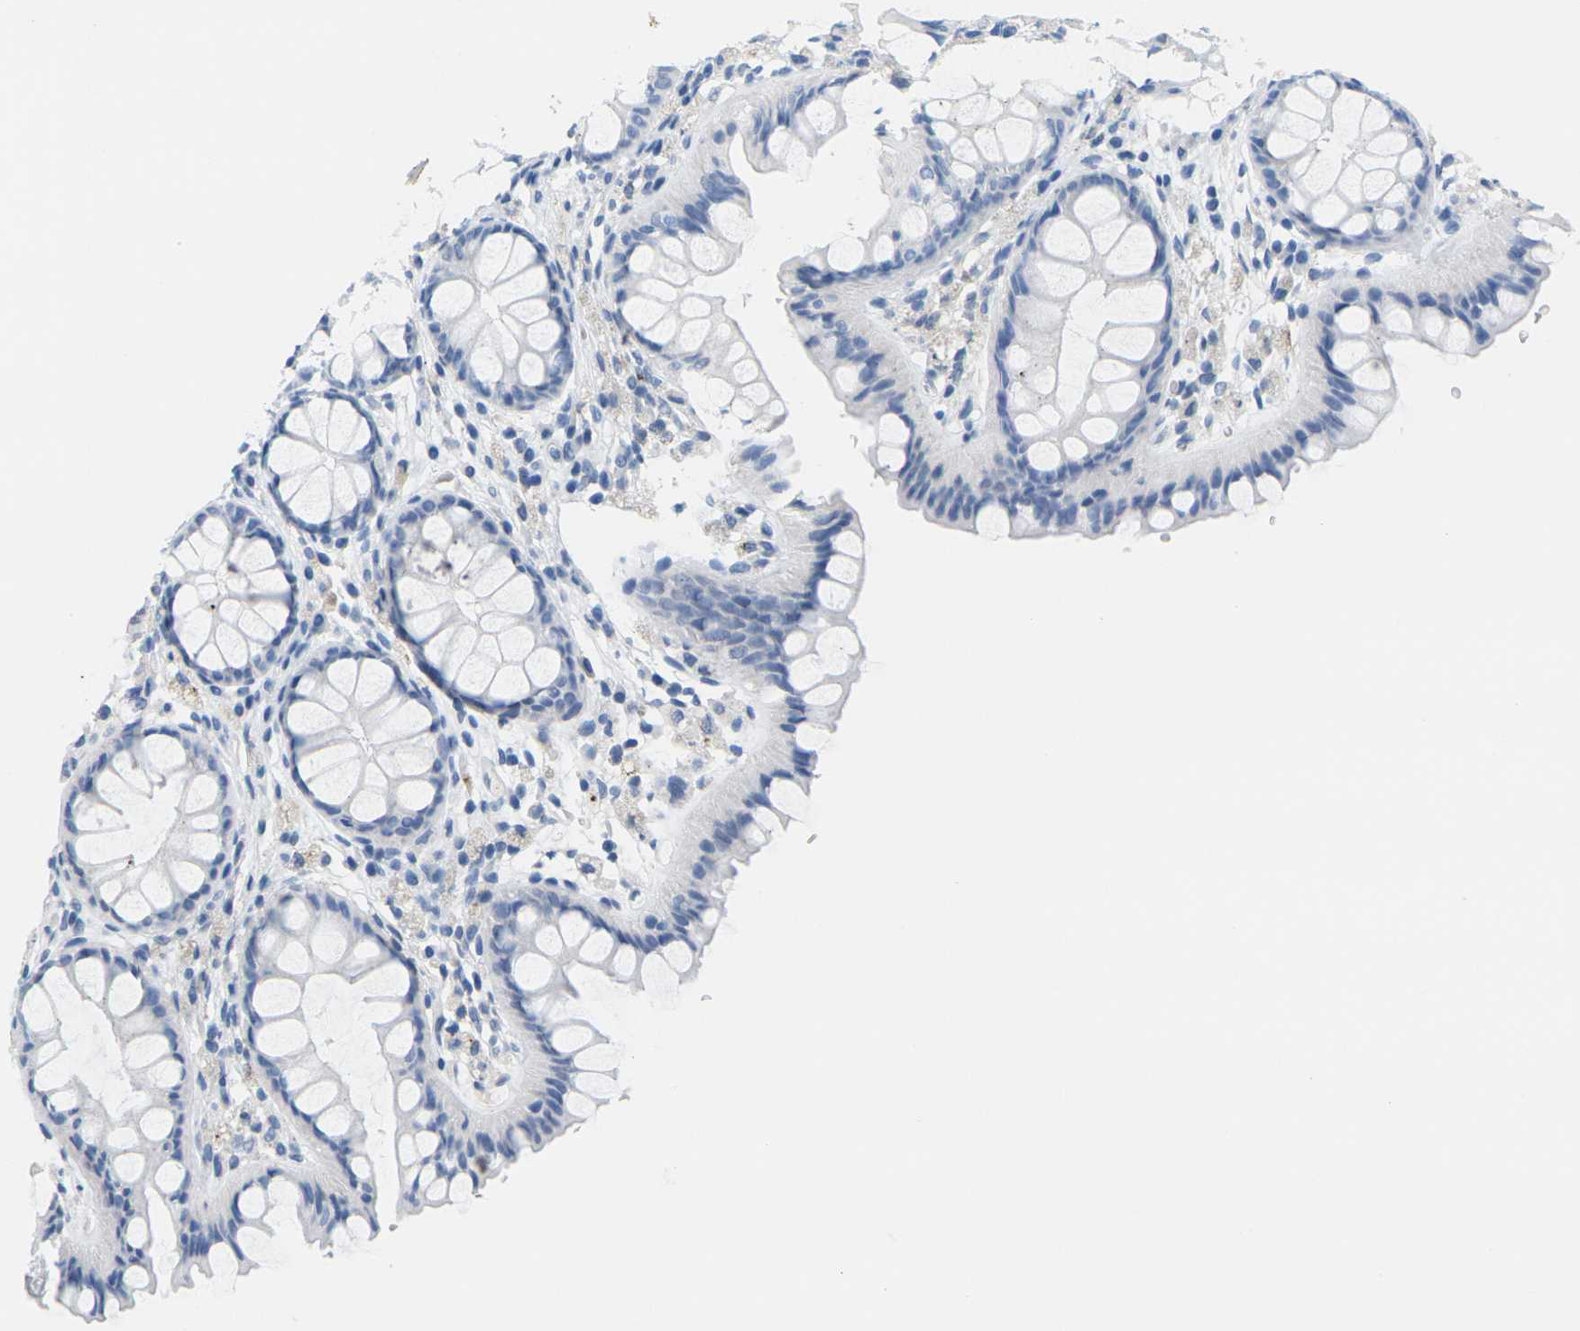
{"staining": {"intensity": "negative", "quantity": "none", "location": "none"}, "tissue": "colon", "cell_type": "Endothelial cells", "image_type": "normal", "snomed": [{"axis": "morphology", "description": "Normal tissue, NOS"}, {"axis": "topography", "description": "Colon"}], "caption": "An immunohistochemistry (IHC) photomicrograph of normal colon is shown. There is no staining in endothelial cells of colon.", "gene": "CTAG1A", "patient": {"sex": "female", "age": 55}}